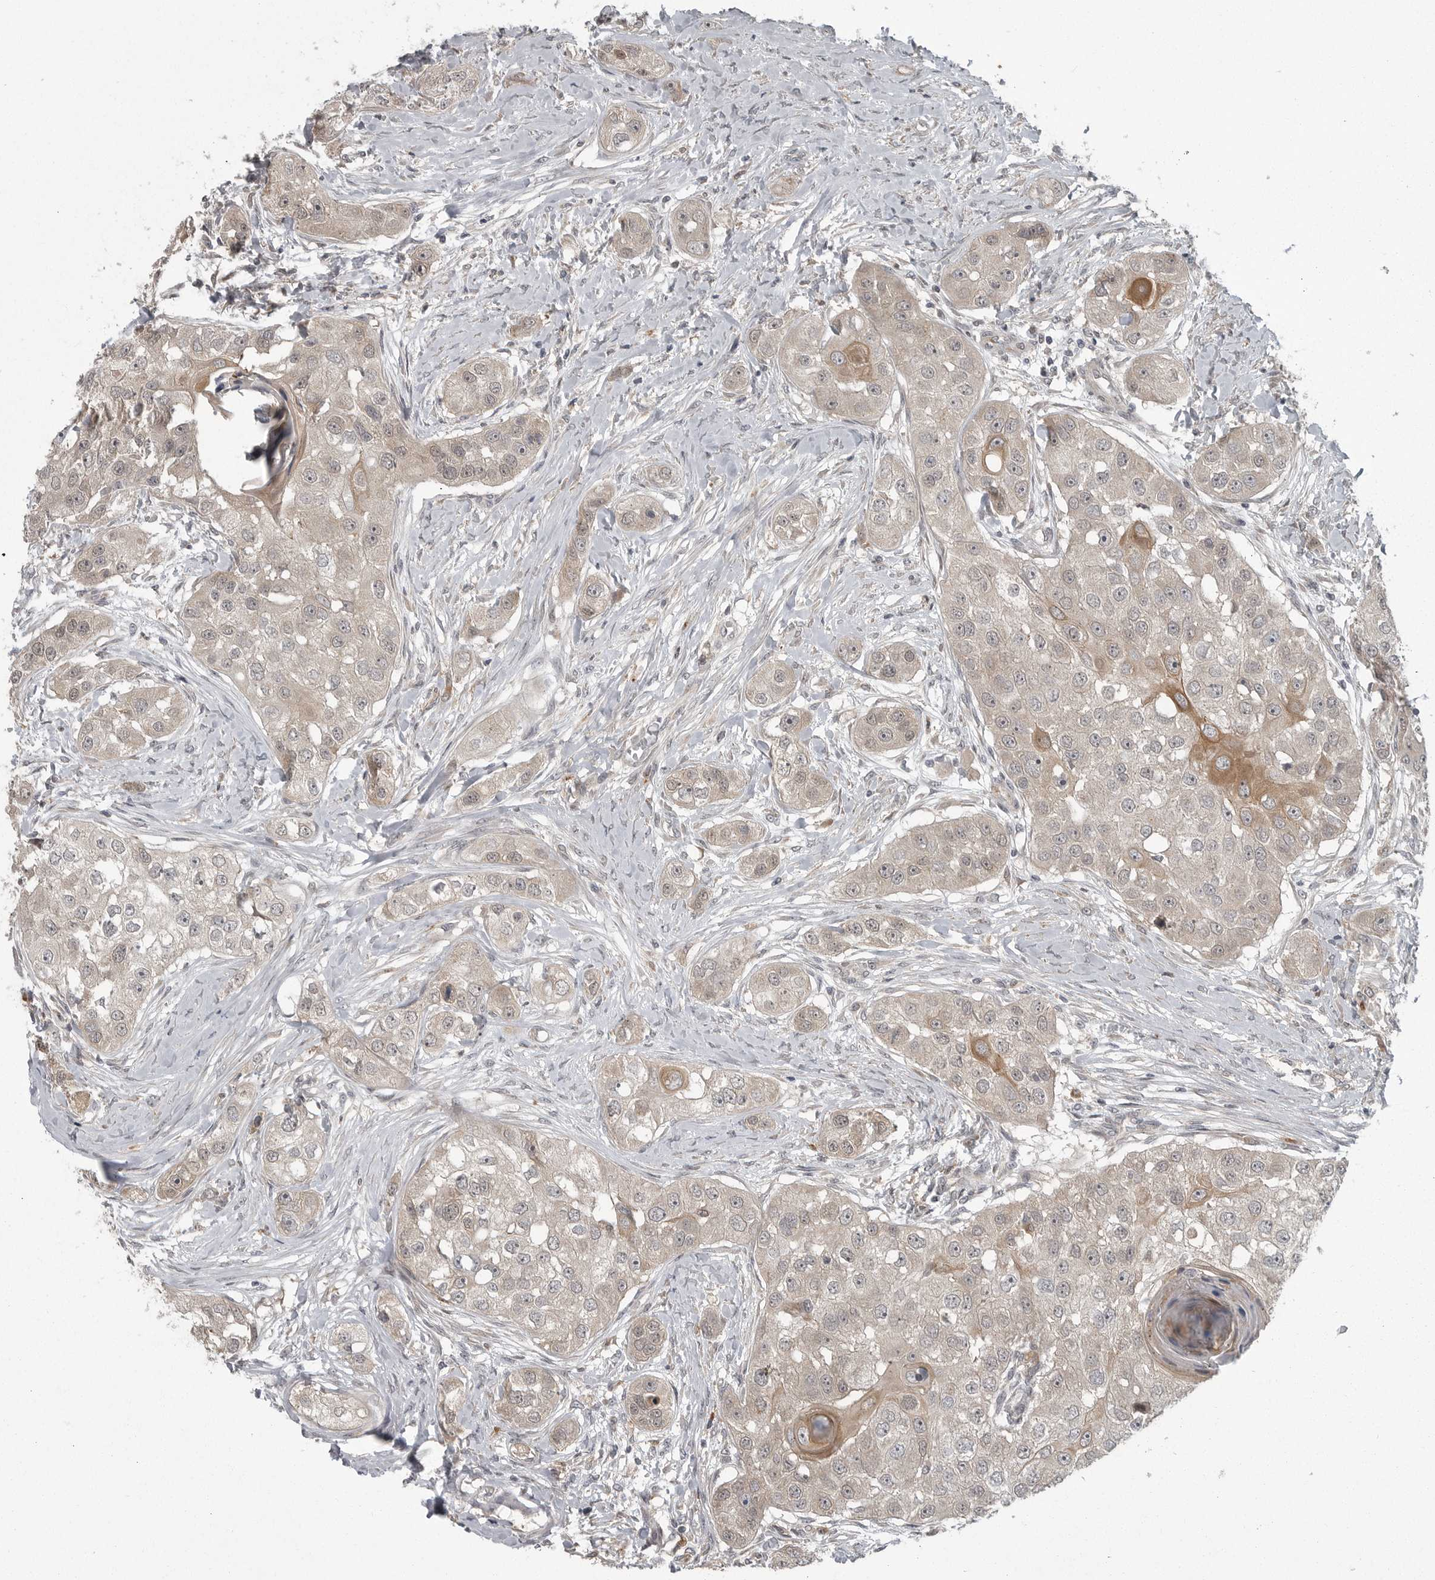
{"staining": {"intensity": "weak", "quantity": "25%-75%", "location": "cytoplasmic/membranous"}, "tissue": "head and neck cancer", "cell_type": "Tumor cells", "image_type": "cancer", "snomed": [{"axis": "morphology", "description": "Normal tissue, NOS"}, {"axis": "morphology", "description": "Squamous cell carcinoma, NOS"}, {"axis": "topography", "description": "Skeletal muscle"}, {"axis": "topography", "description": "Head-Neck"}], "caption": "Immunohistochemical staining of head and neck cancer demonstrates low levels of weak cytoplasmic/membranous protein positivity in about 25%-75% of tumor cells.", "gene": "PPP1R9A", "patient": {"sex": "male", "age": 51}}